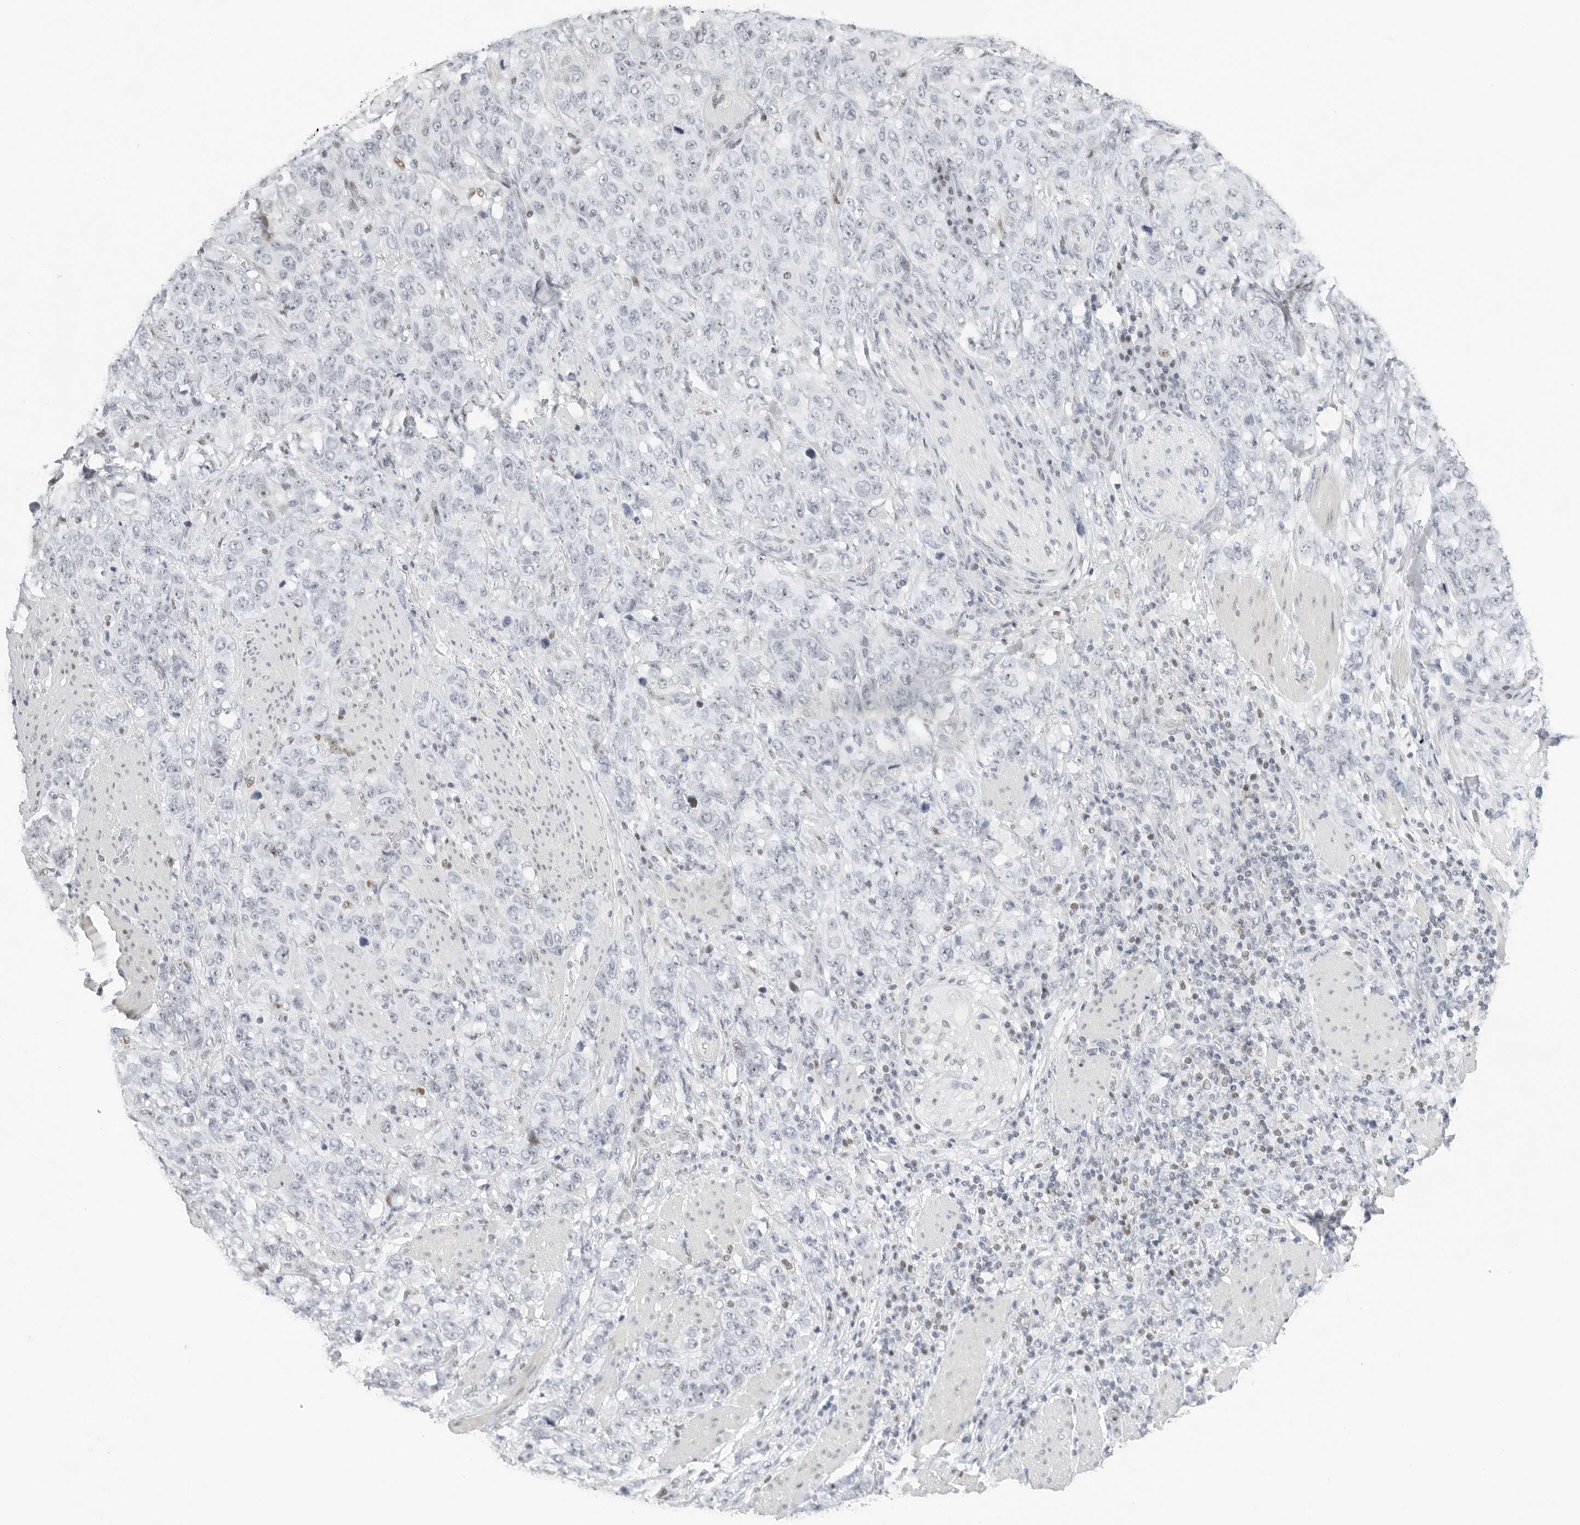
{"staining": {"intensity": "negative", "quantity": "none", "location": "none"}, "tissue": "stomach cancer", "cell_type": "Tumor cells", "image_type": "cancer", "snomed": [{"axis": "morphology", "description": "Adenocarcinoma, NOS"}, {"axis": "topography", "description": "Stomach"}], "caption": "DAB (3,3'-diaminobenzidine) immunohistochemical staining of human adenocarcinoma (stomach) demonstrates no significant positivity in tumor cells.", "gene": "NTMT2", "patient": {"sex": "male", "age": 48}}